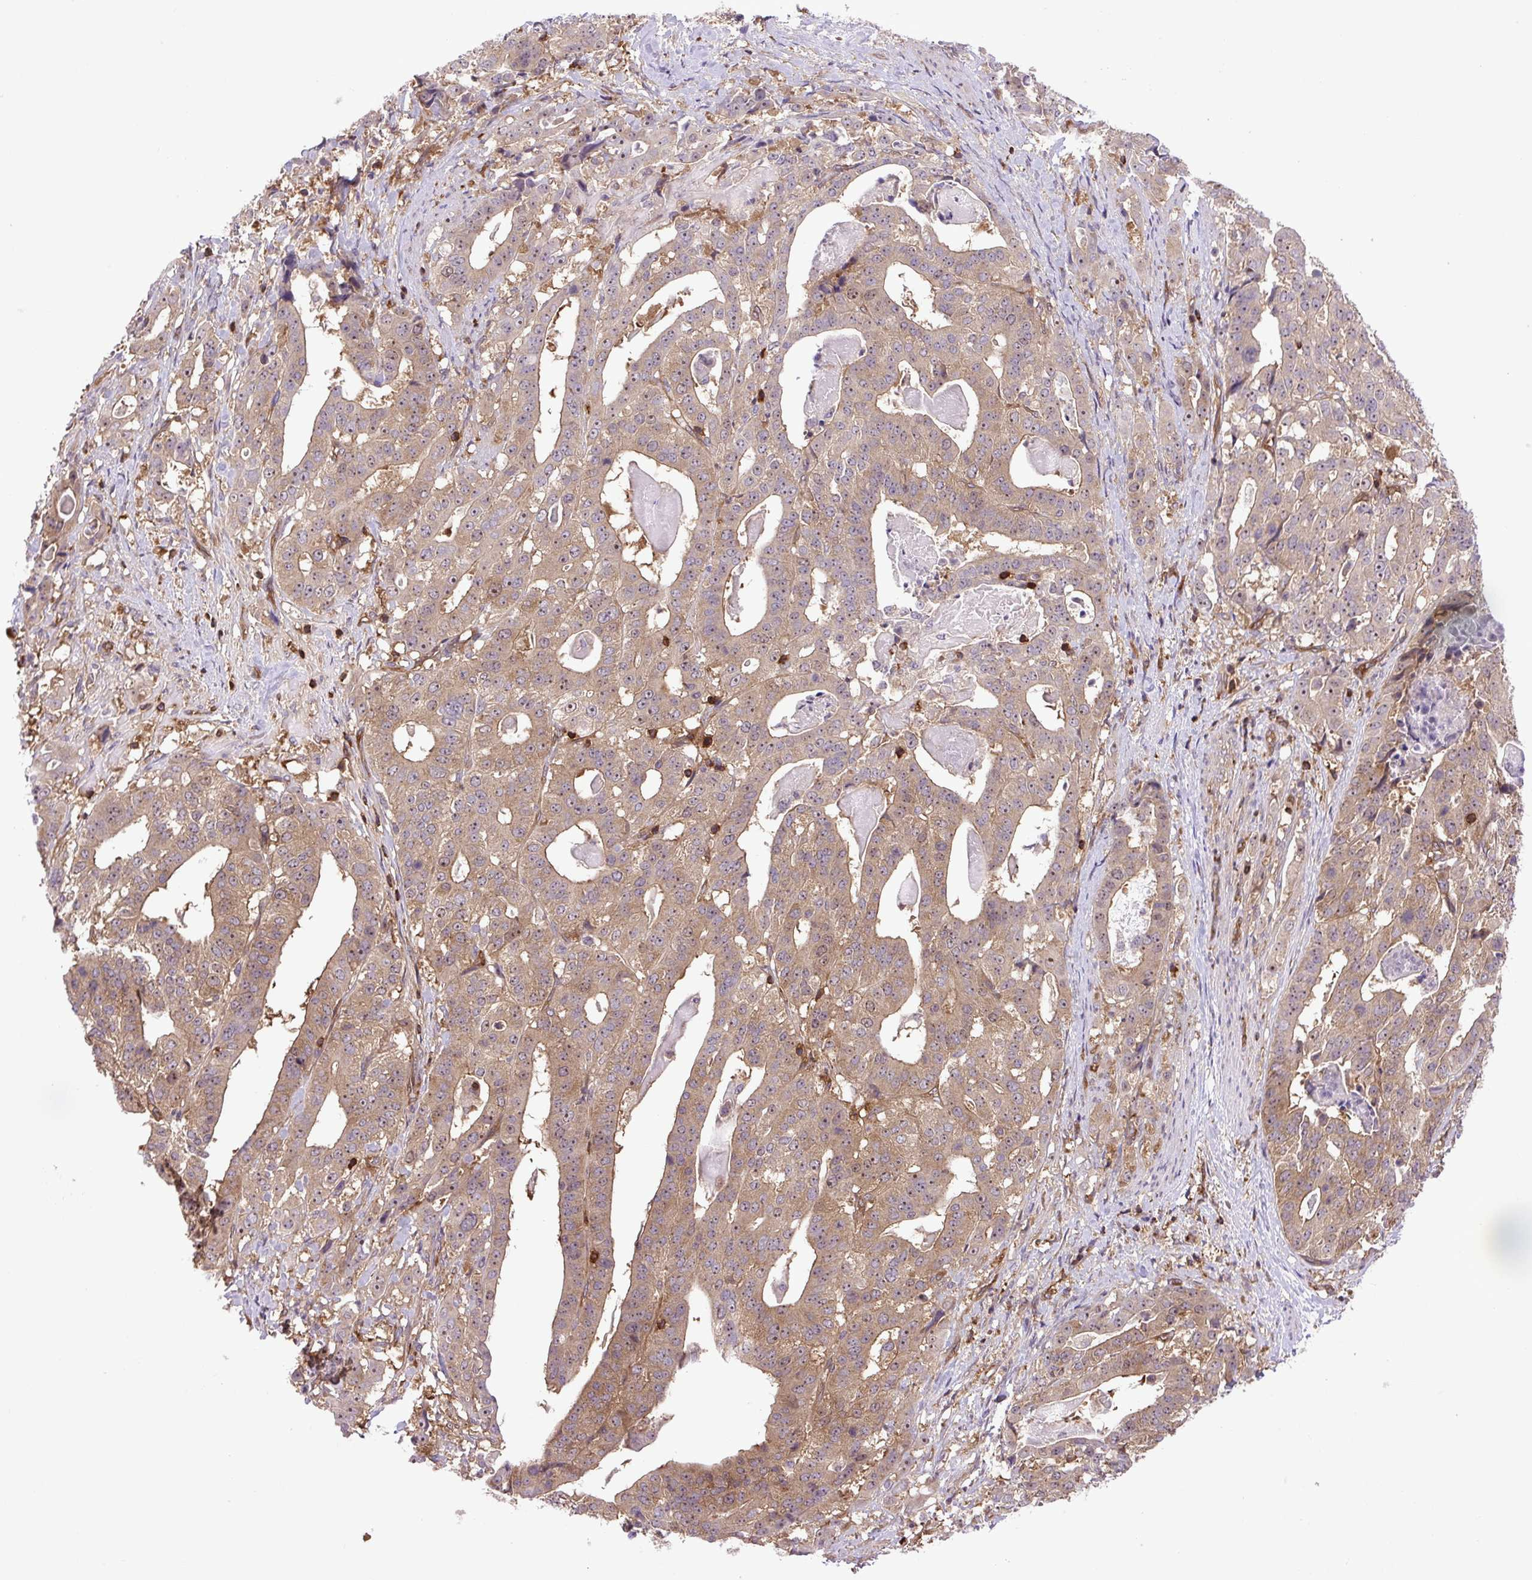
{"staining": {"intensity": "moderate", "quantity": ">75%", "location": "cytoplasmic/membranous,nuclear"}, "tissue": "stomach cancer", "cell_type": "Tumor cells", "image_type": "cancer", "snomed": [{"axis": "morphology", "description": "Adenocarcinoma, NOS"}, {"axis": "topography", "description": "Stomach"}], "caption": "A histopathology image of stomach adenocarcinoma stained for a protein exhibits moderate cytoplasmic/membranous and nuclear brown staining in tumor cells.", "gene": "PLCG1", "patient": {"sex": "male", "age": 48}}